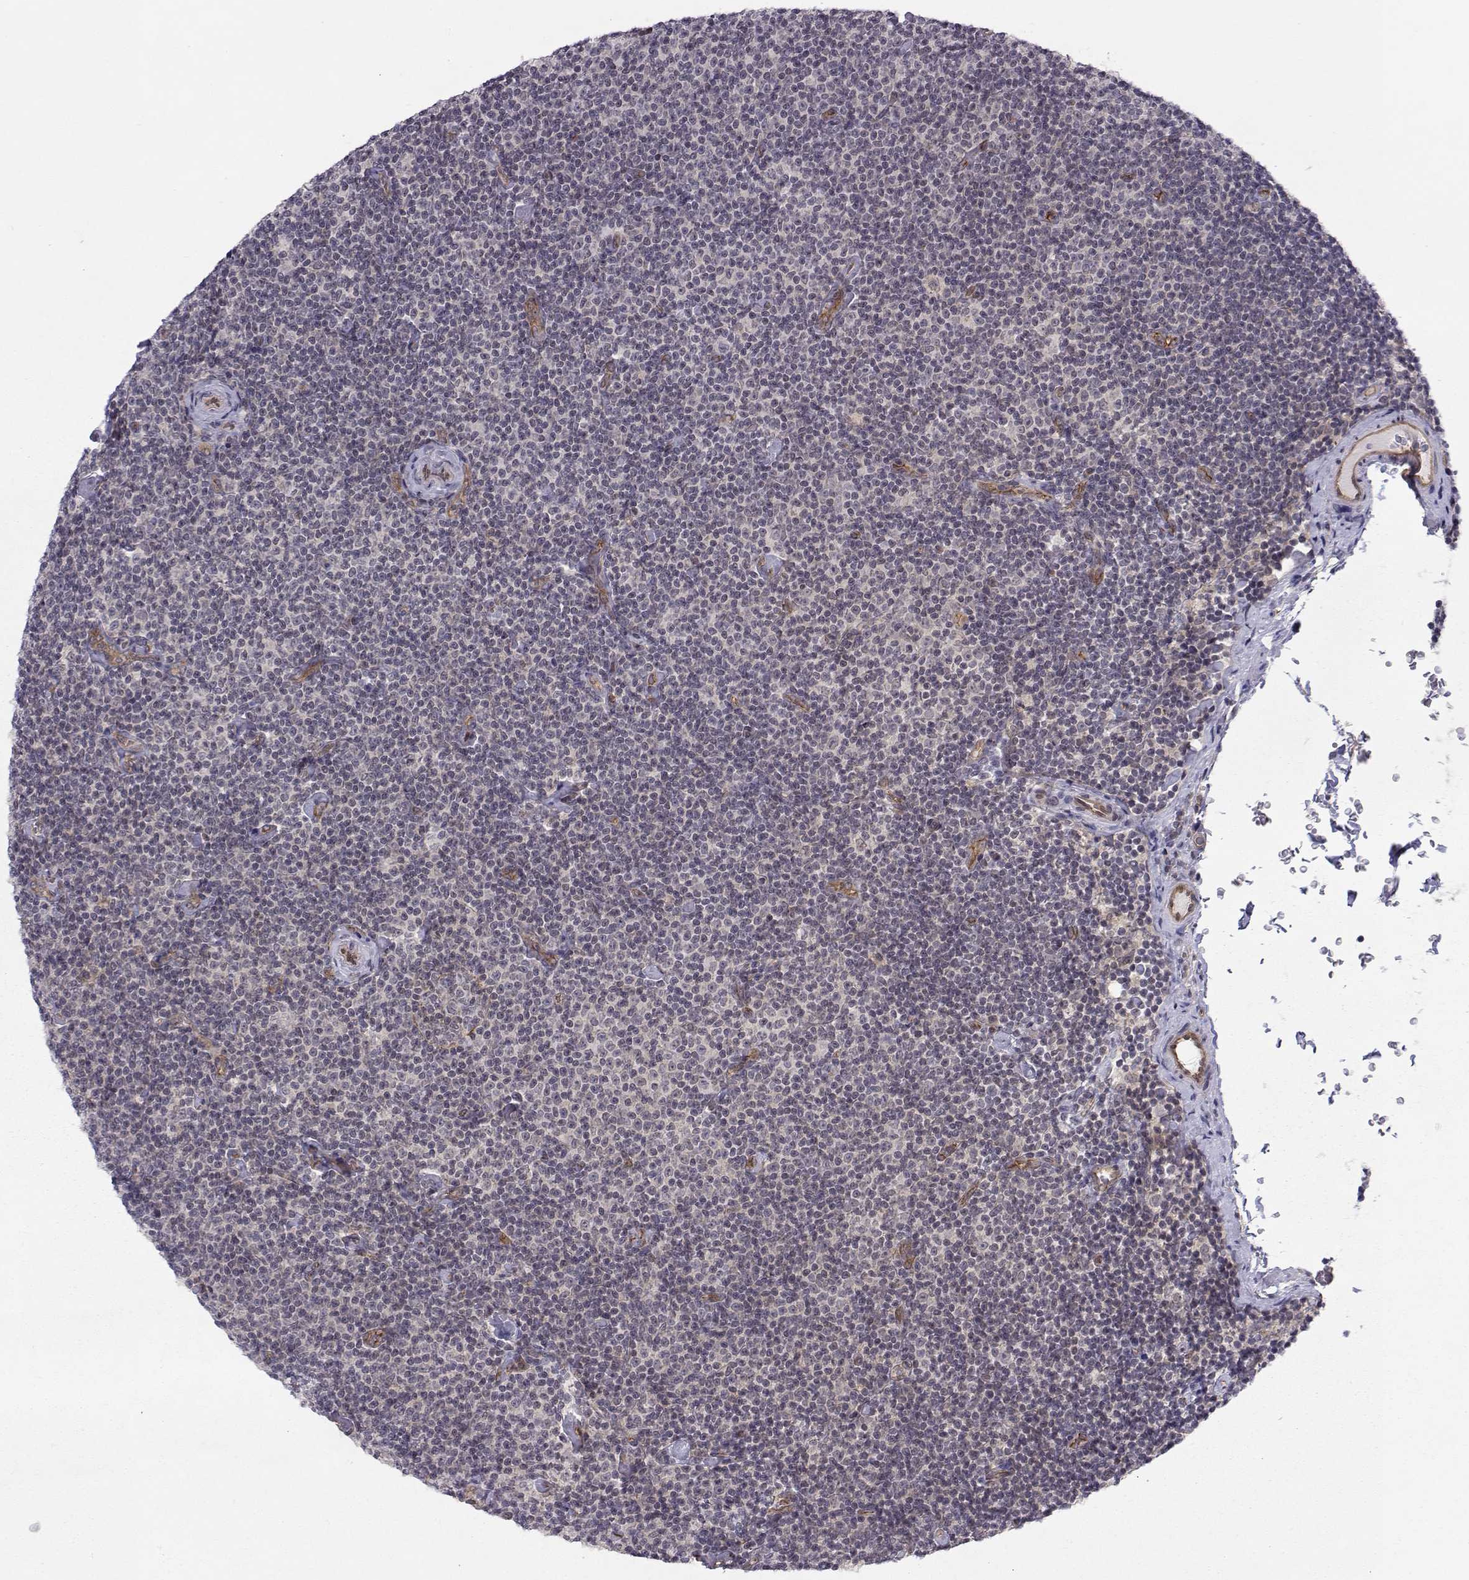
{"staining": {"intensity": "negative", "quantity": "none", "location": "none"}, "tissue": "lymphoma", "cell_type": "Tumor cells", "image_type": "cancer", "snomed": [{"axis": "morphology", "description": "Malignant lymphoma, non-Hodgkin's type, Low grade"}, {"axis": "topography", "description": "Lymph node"}], "caption": "This photomicrograph is of lymphoma stained with immunohistochemistry to label a protein in brown with the nuclei are counter-stained blue. There is no staining in tumor cells.", "gene": "KIF13B", "patient": {"sex": "male", "age": 81}}